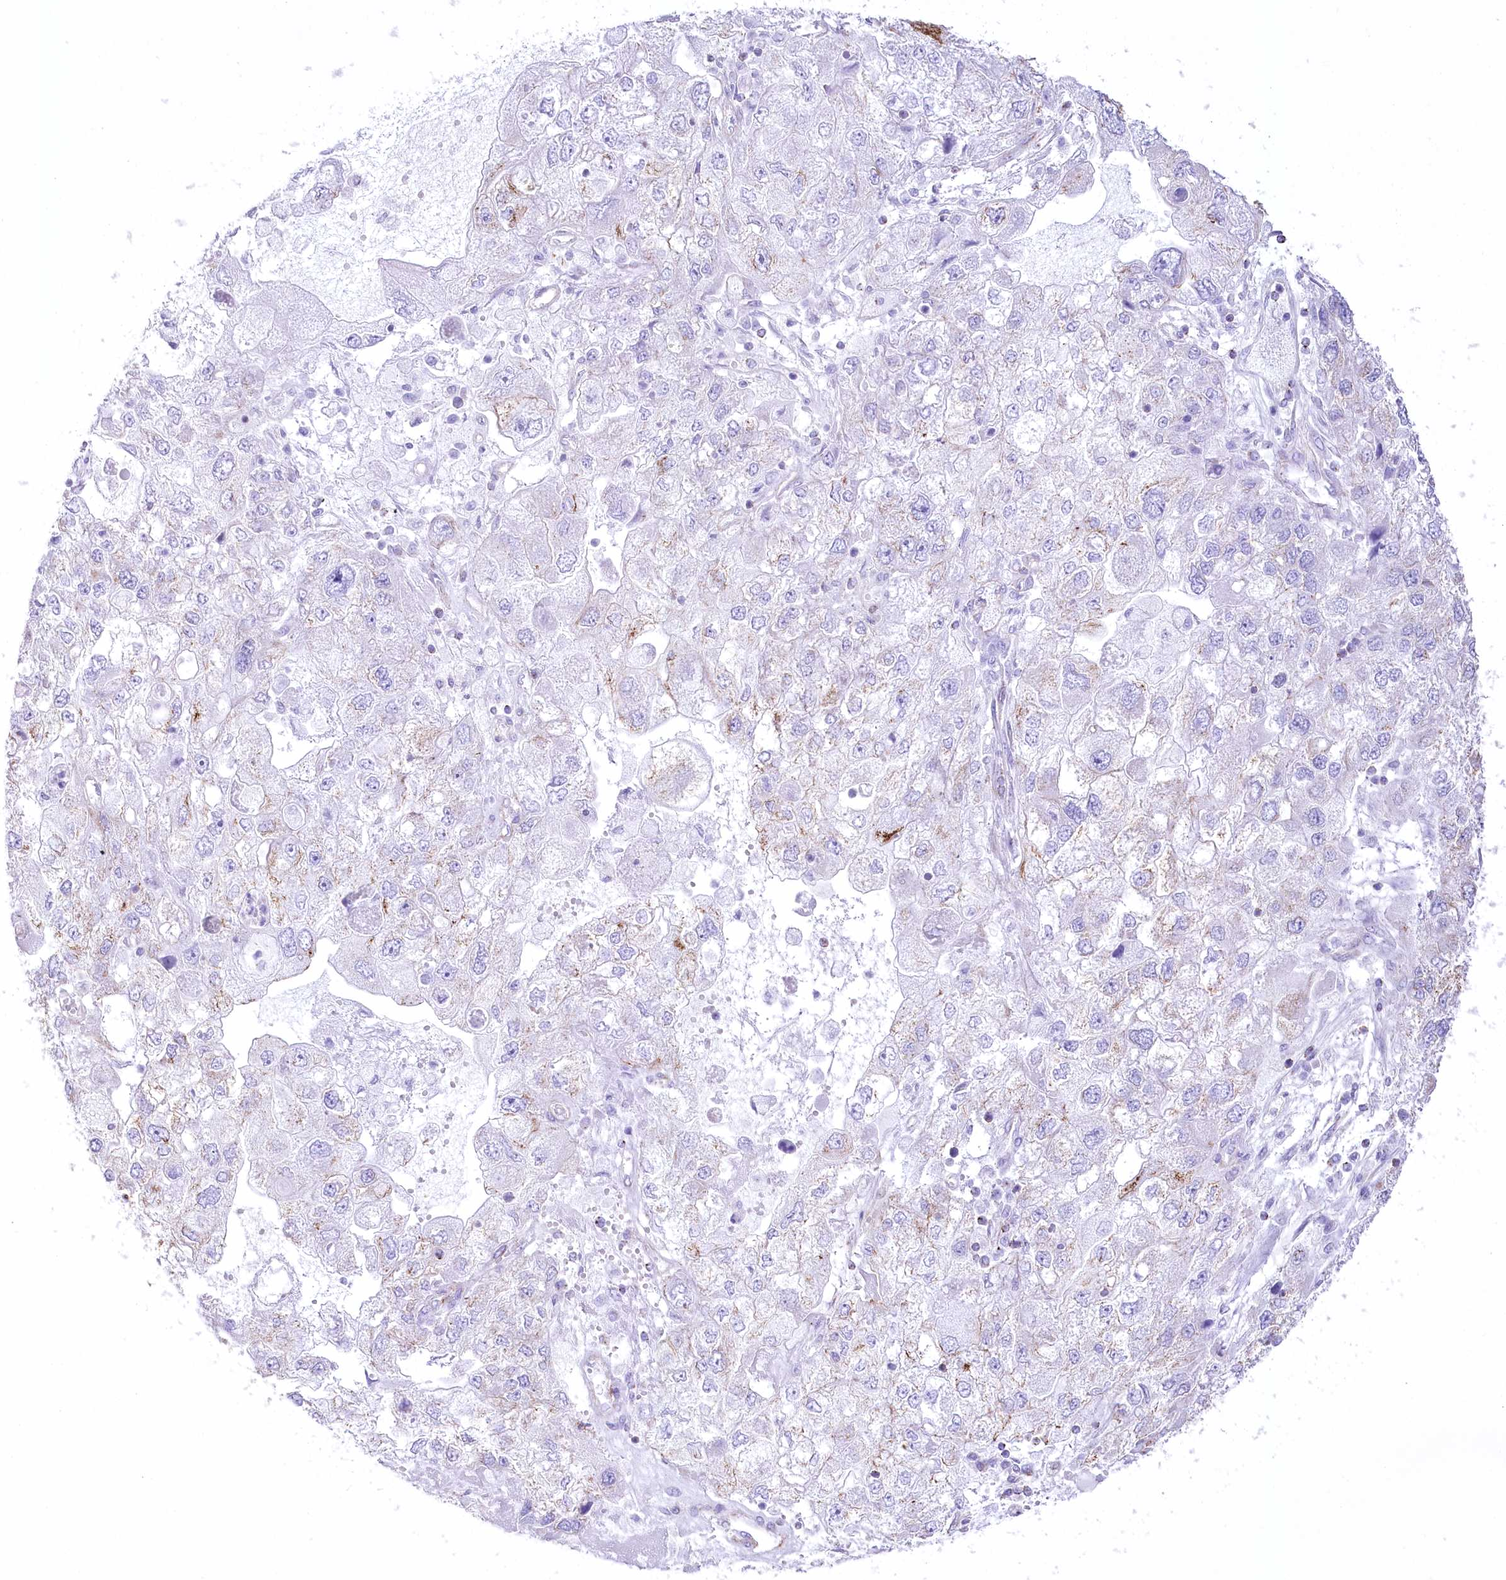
{"staining": {"intensity": "negative", "quantity": "none", "location": "none"}, "tissue": "endometrial cancer", "cell_type": "Tumor cells", "image_type": "cancer", "snomed": [{"axis": "morphology", "description": "Adenocarcinoma, NOS"}, {"axis": "topography", "description": "Endometrium"}], "caption": "Tumor cells are negative for protein expression in human endometrial cancer (adenocarcinoma). (DAB immunohistochemistry (IHC), high magnification).", "gene": "FAM216A", "patient": {"sex": "female", "age": 49}}